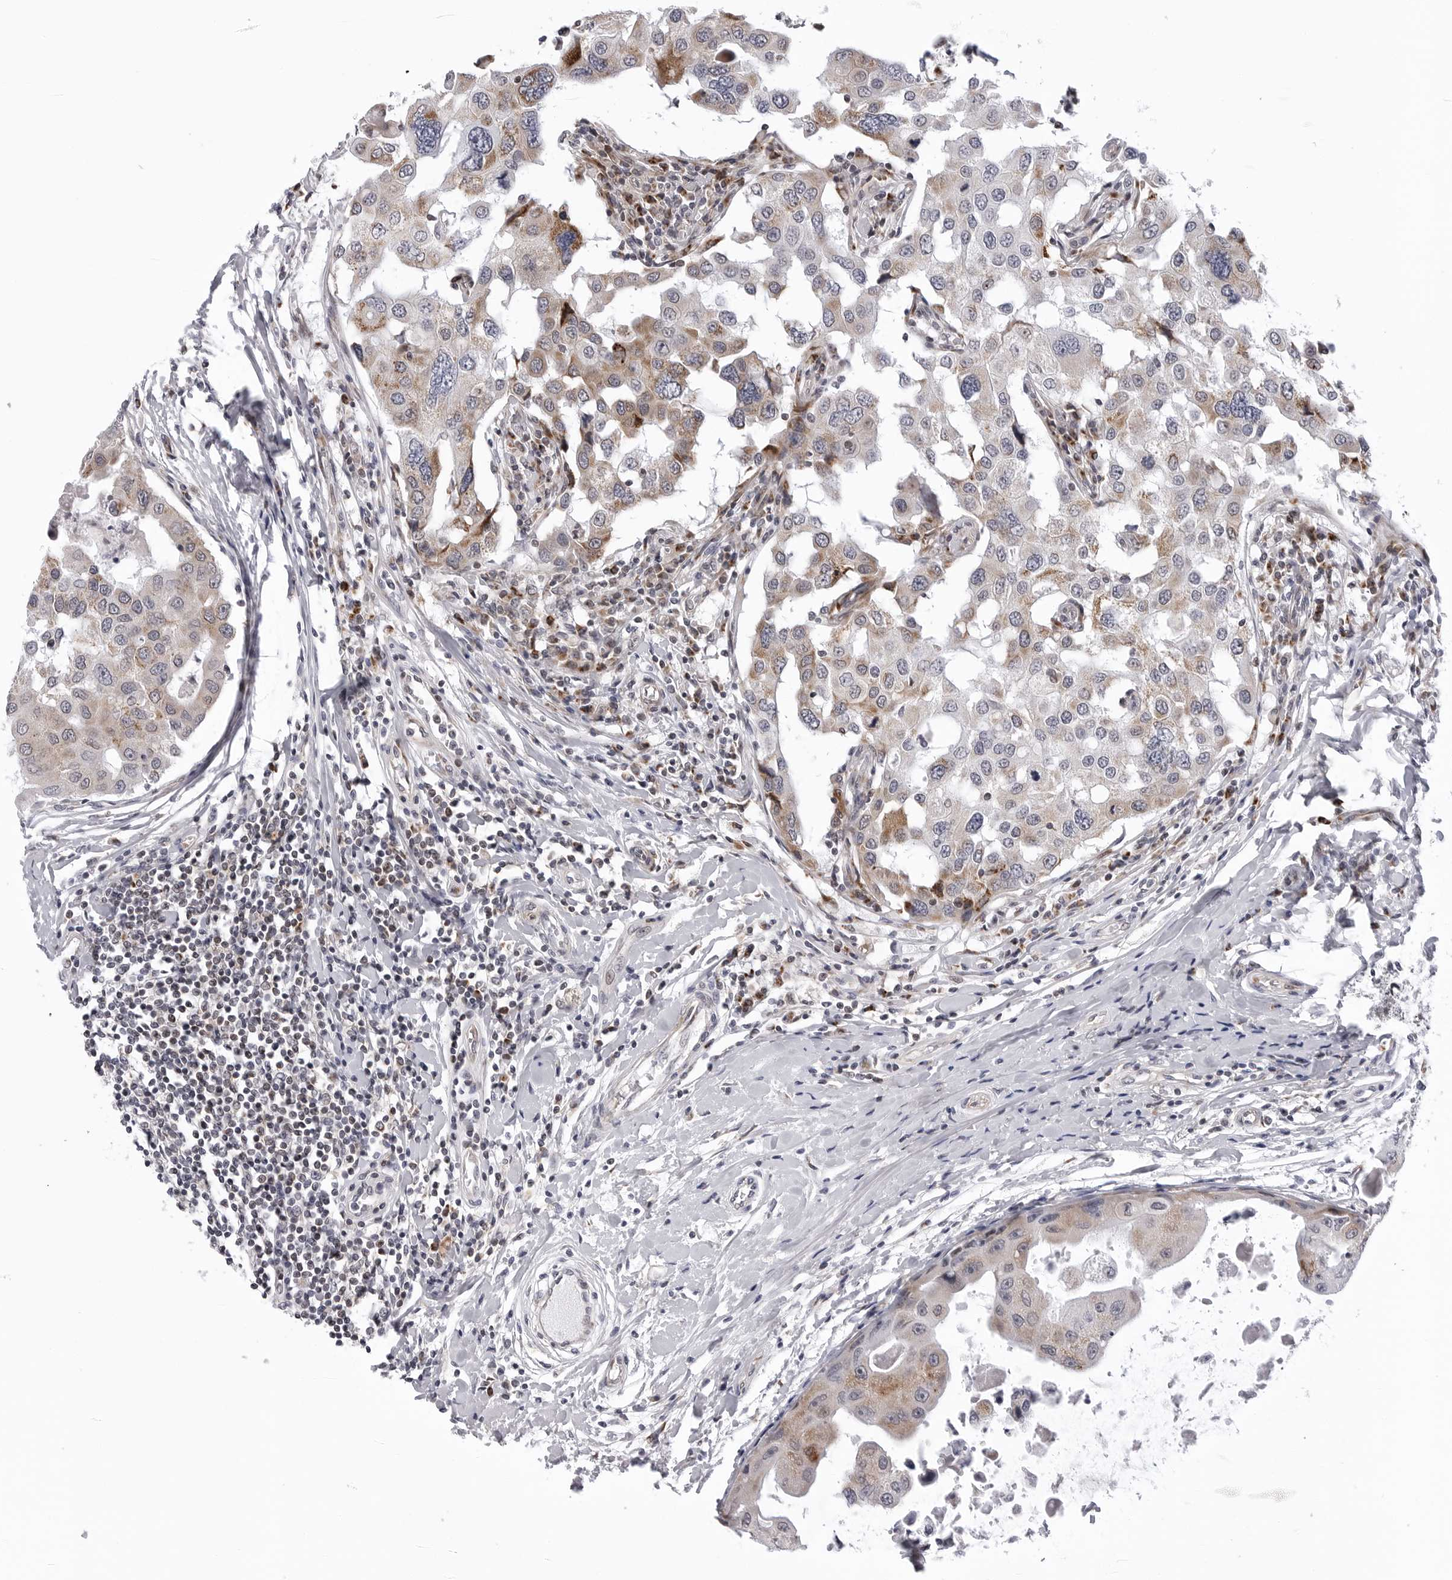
{"staining": {"intensity": "moderate", "quantity": "25%-75%", "location": "cytoplasmic/membranous"}, "tissue": "breast cancer", "cell_type": "Tumor cells", "image_type": "cancer", "snomed": [{"axis": "morphology", "description": "Duct carcinoma"}, {"axis": "topography", "description": "Breast"}], "caption": "The photomicrograph exhibits staining of breast cancer (invasive ductal carcinoma), revealing moderate cytoplasmic/membranous protein expression (brown color) within tumor cells. (IHC, brightfield microscopy, high magnification).", "gene": "CDK20", "patient": {"sex": "female", "age": 27}}